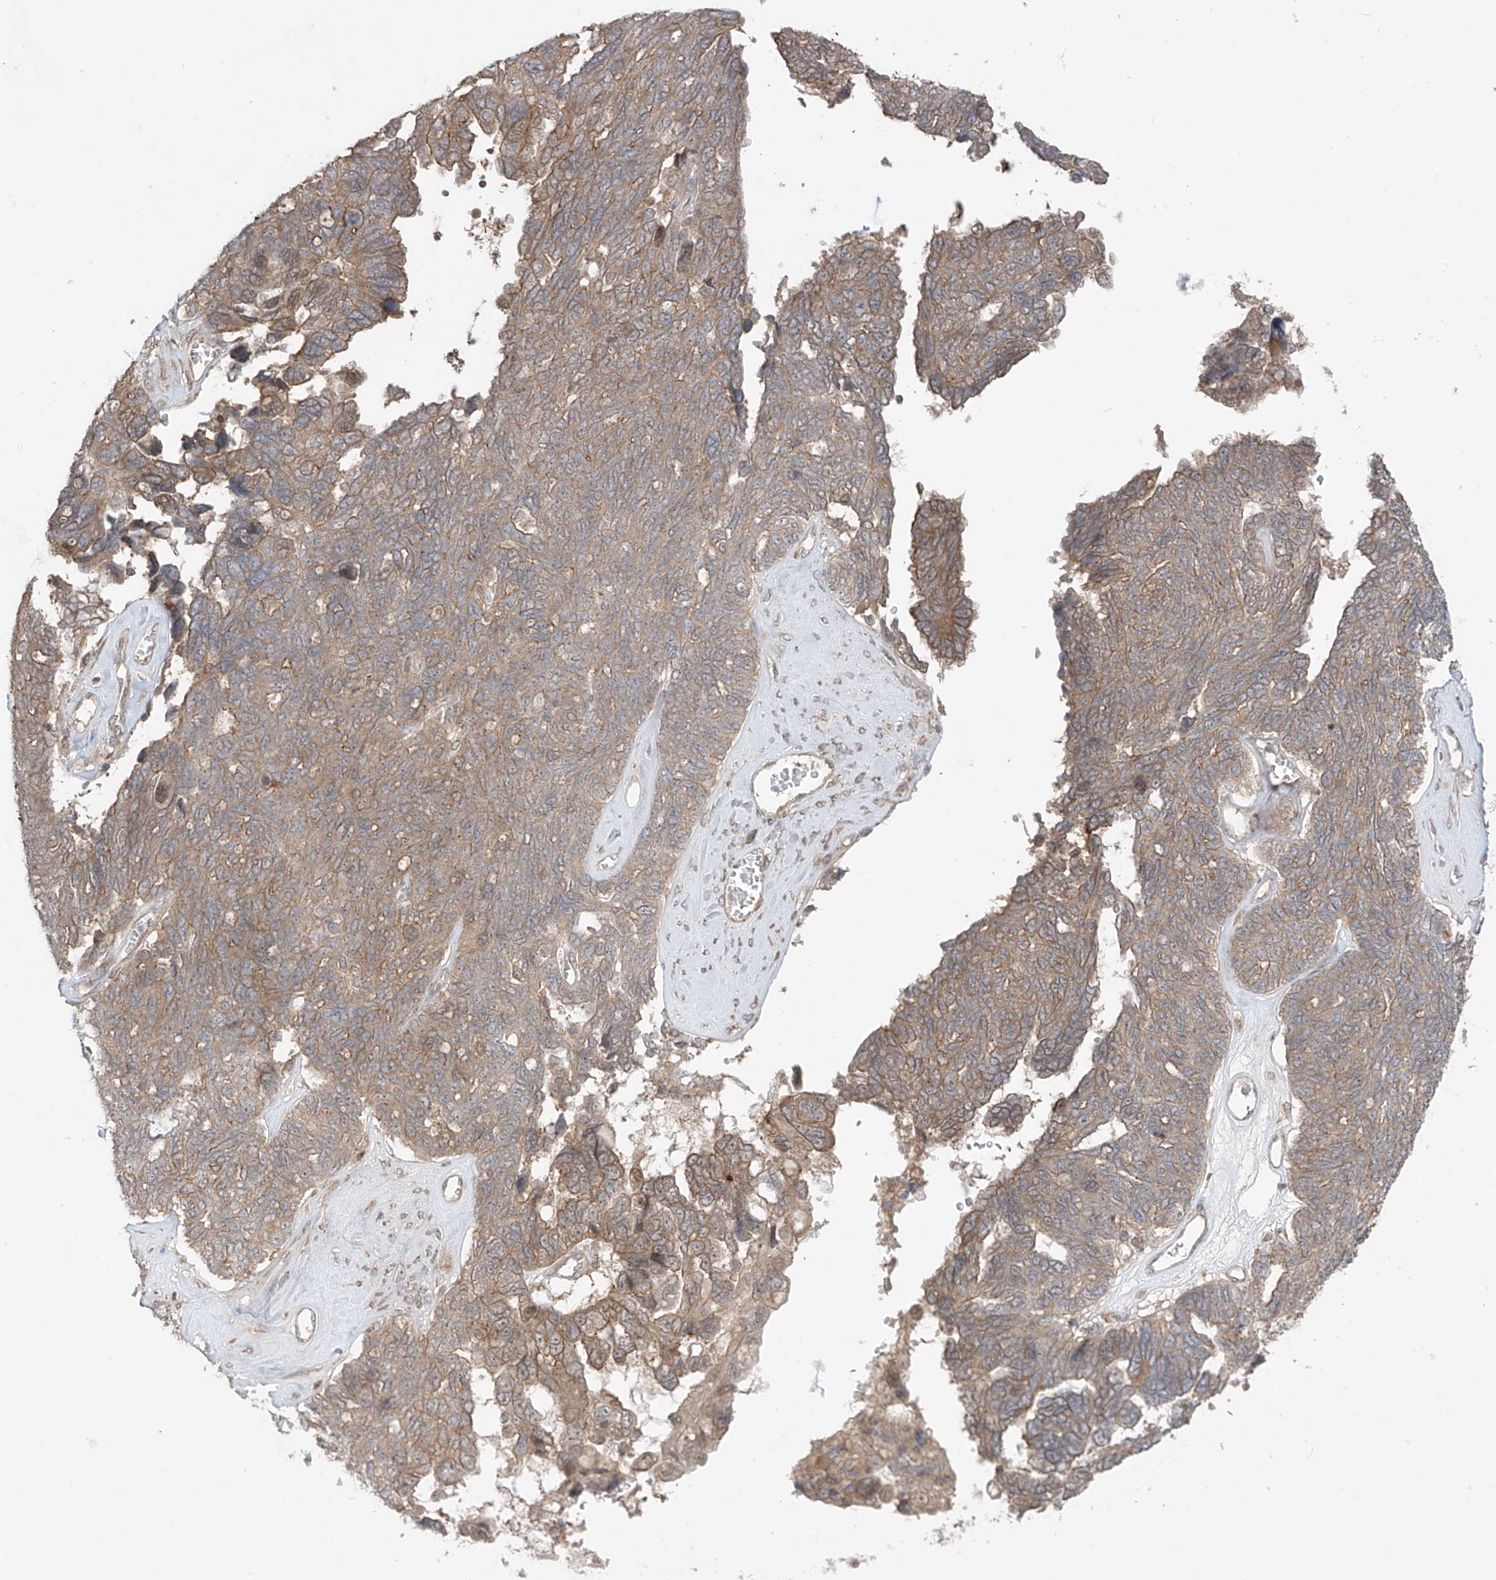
{"staining": {"intensity": "weak", "quantity": ">75%", "location": "cytoplasmic/membranous"}, "tissue": "ovarian cancer", "cell_type": "Tumor cells", "image_type": "cancer", "snomed": [{"axis": "morphology", "description": "Cystadenocarcinoma, serous, NOS"}, {"axis": "topography", "description": "Ovary"}], "caption": "Tumor cells show low levels of weak cytoplasmic/membranous positivity in approximately >75% of cells in ovarian cancer.", "gene": "LRRC74A", "patient": {"sex": "female", "age": 79}}